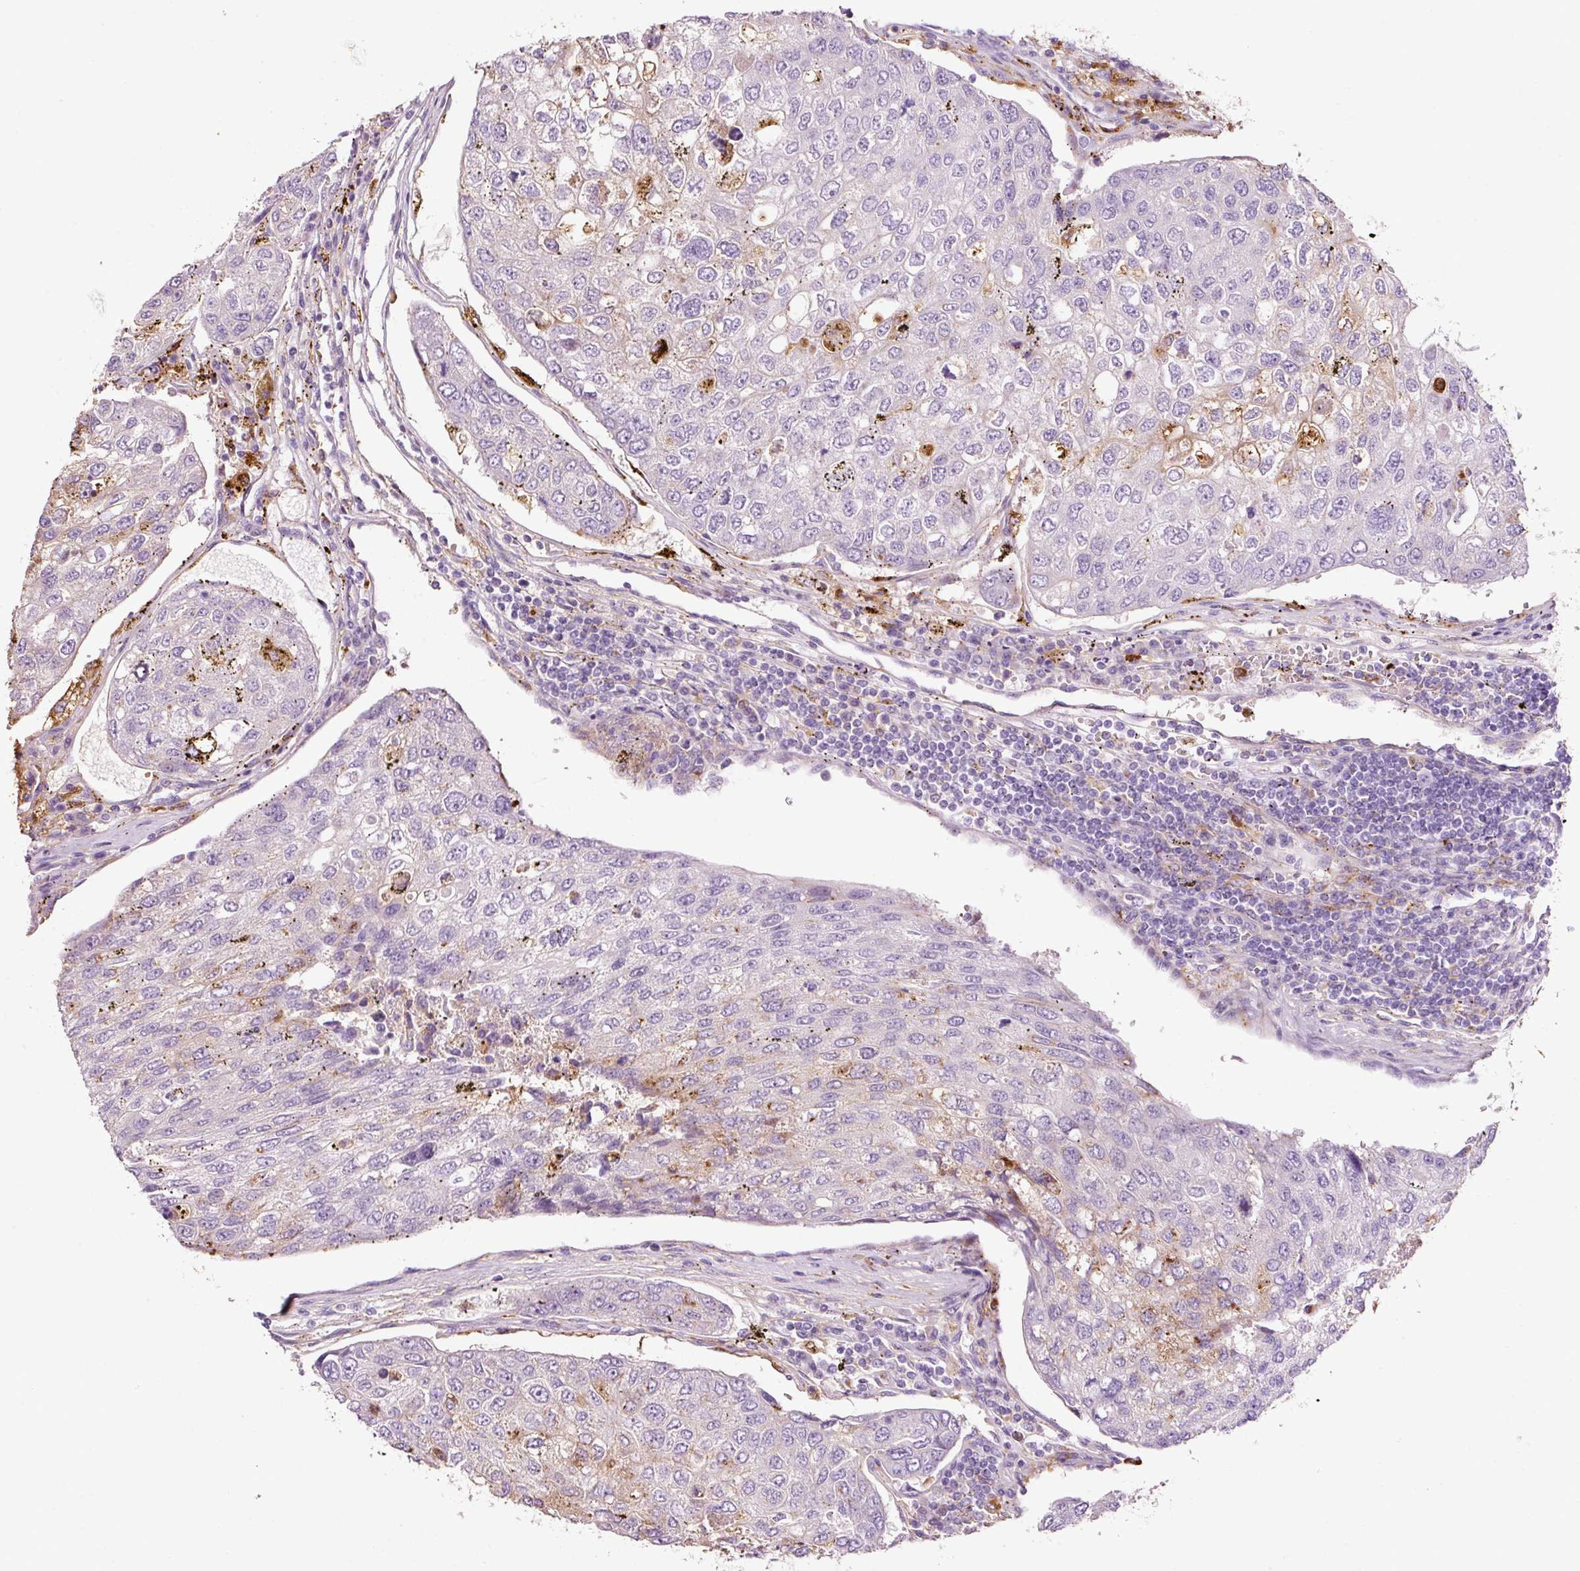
{"staining": {"intensity": "moderate", "quantity": "<25%", "location": "cytoplasmic/membranous"}, "tissue": "urothelial cancer", "cell_type": "Tumor cells", "image_type": "cancer", "snomed": [{"axis": "morphology", "description": "Urothelial carcinoma, High grade"}, {"axis": "topography", "description": "Lymph node"}, {"axis": "topography", "description": "Urinary bladder"}], "caption": "This is an image of immunohistochemistry (IHC) staining of urothelial carcinoma (high-grade), which shows moderate staining in the cytoplasmic/membranous of tumor cells.", "gene": "TMC8", "patient": {"sex": "male", "age": 51}}